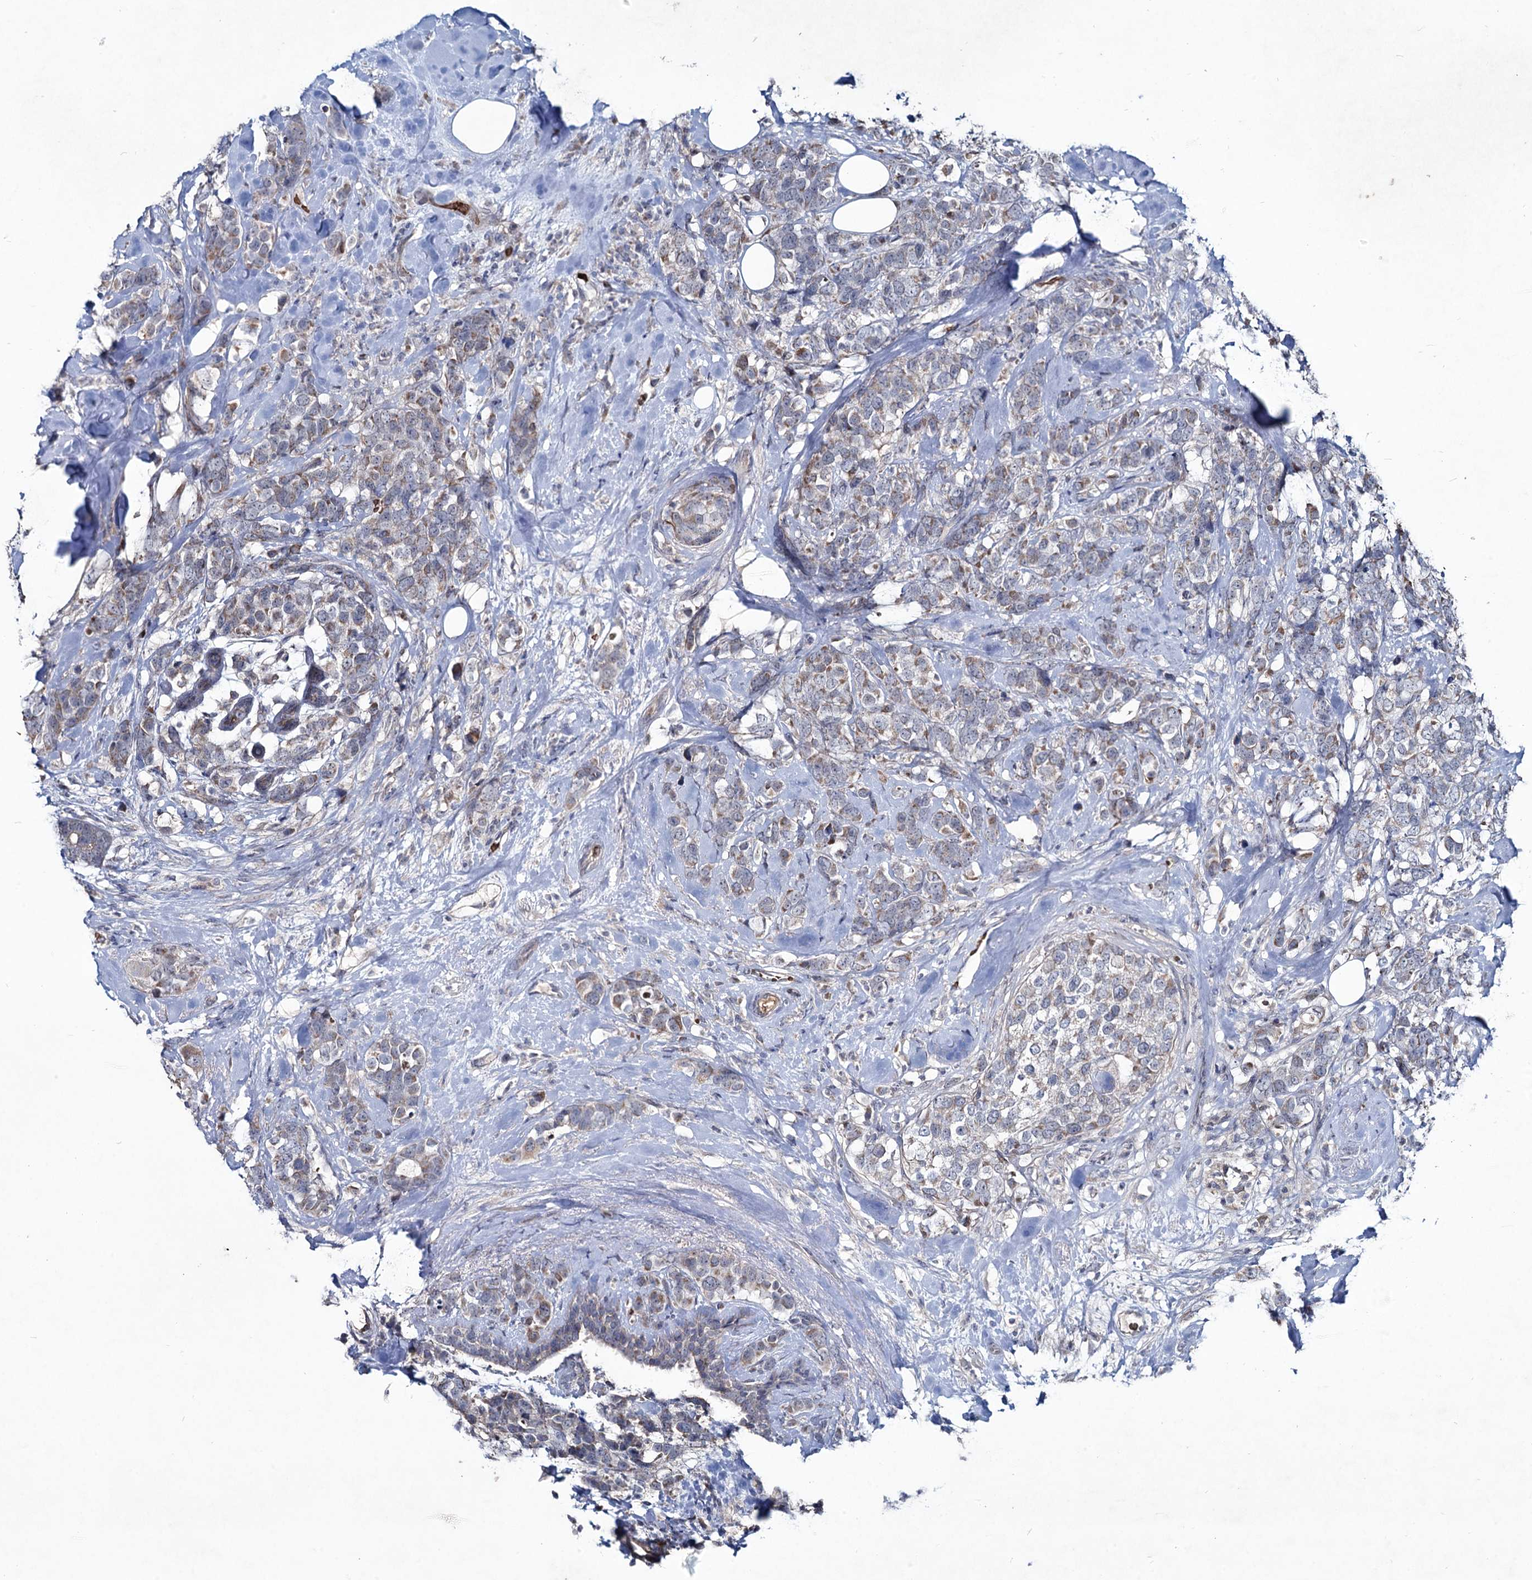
{"staining": {"intensity": "weak", "quantity": "25%-75%", "location": "cytoplasmic/membranous"}, "tissue": "breast cancer", "cell_type": "Tumor cells", "image_type": "cancer", "snomed": [{"axis": "morphology", "description": "Lobular carcinoma"}, {"axis": "topography", "description": "Breast"}], "caption": "High-power microscopy captured an immunohistochemistry (IHC) image of breast lobular carcinoma, revealing weak cytoplasmic/membranous expression in approximately 25%-75% of tumor cells. The protein of interest is shown in brown color, while the nuclei are stained blue.", "gene": "RNF6", "patient": {"sex": "female", "age": 59}}